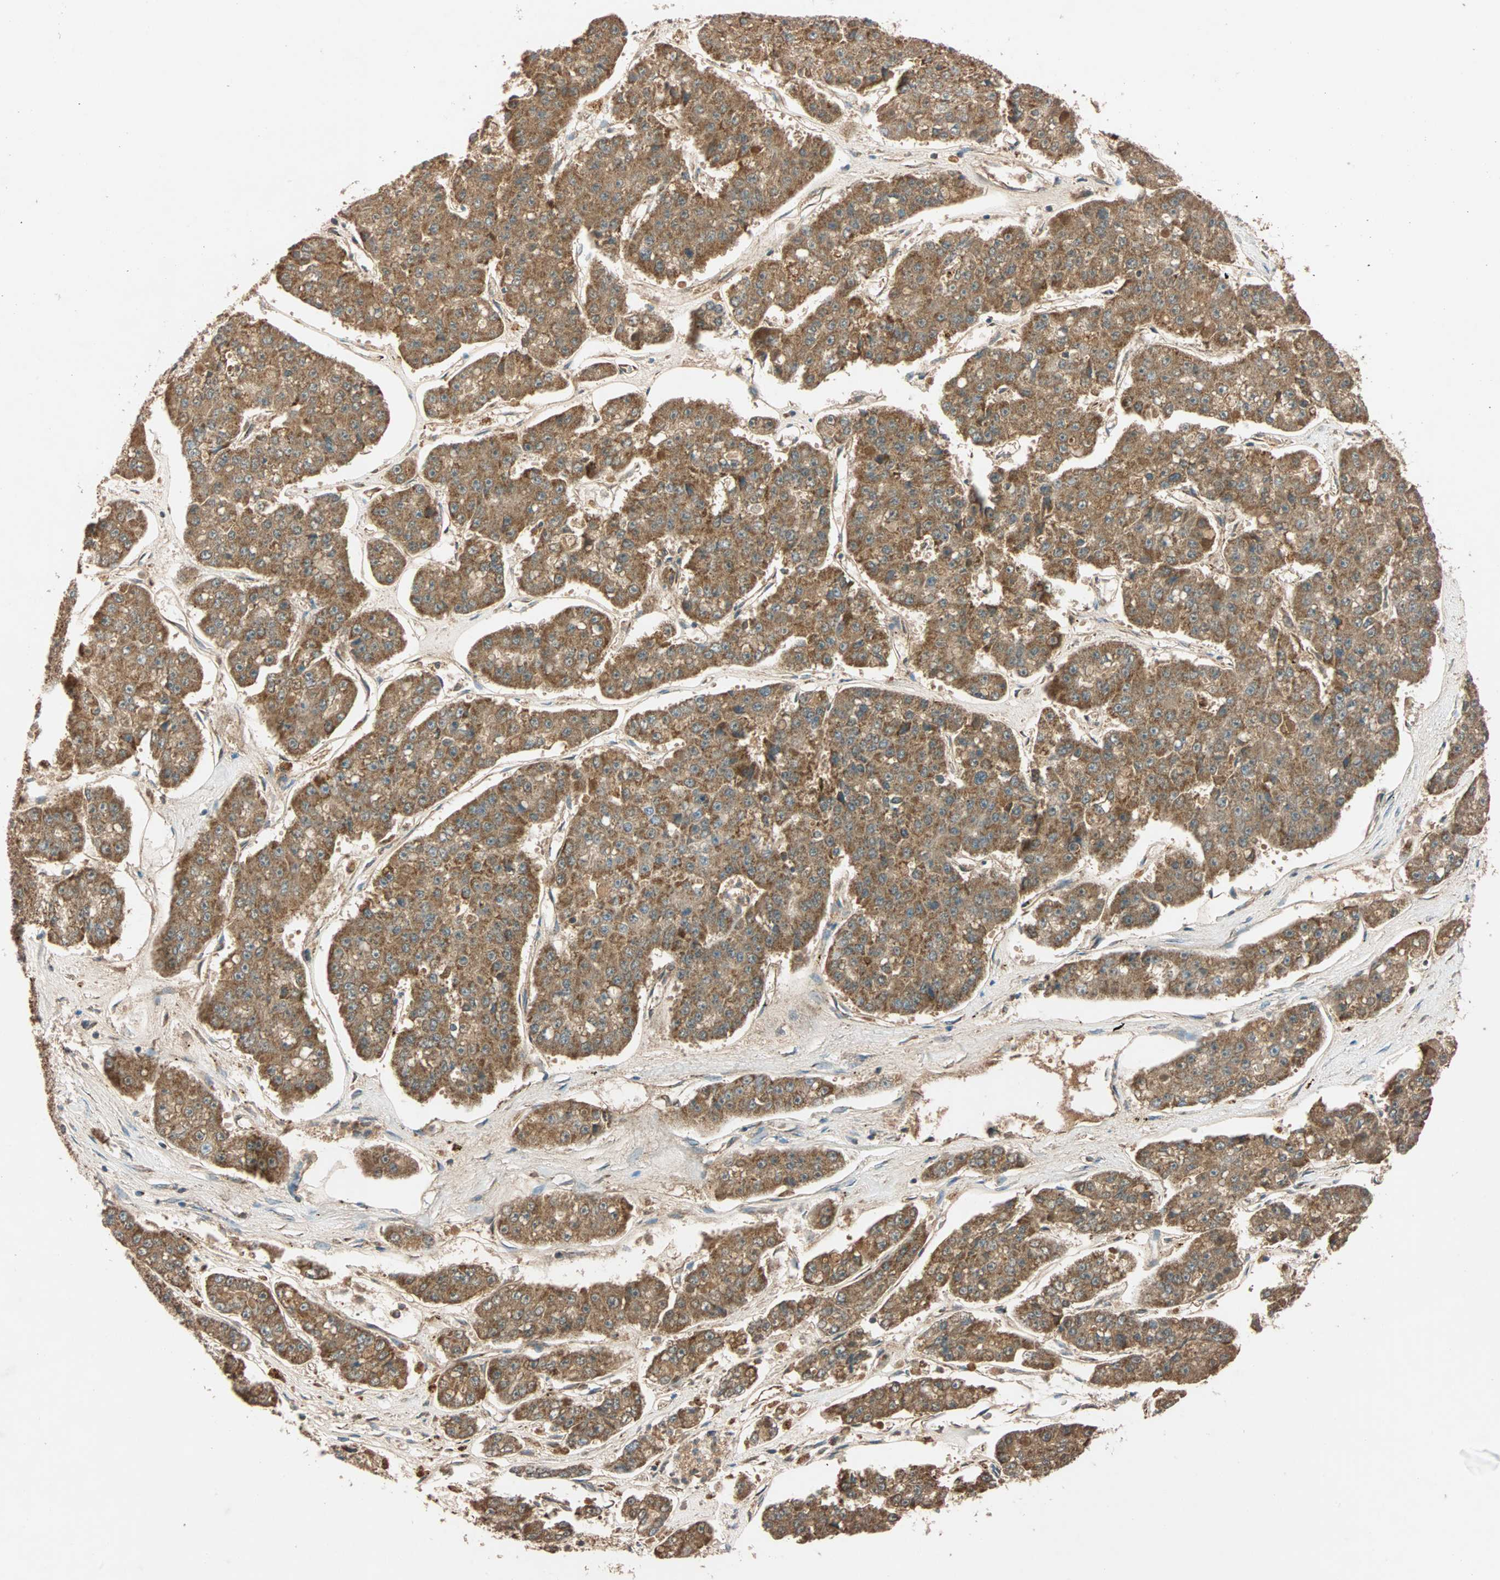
{"staining": {"intensity": "strong", "quantity": ">75%", "location": "cytoplasmic/membranous"}, "tissue": "pancreatic cancer", "cell_type": "Tumor cells", "image_type": "cancer", "snomed": [{"axis": "morphology", "description": "Adenocarcinoma, NOS"}, {"axis": "topography", "description": "Pancreas"}], "caption": "DAB immunohistochemical staining of pancreatic adenocarcinoma demonstrates strong cytoplasmic/membranous protein positivity in approximately >75% of tumor cells.", "gene": "MAPK1", "patient": {"sex": "male", "age": 50}}